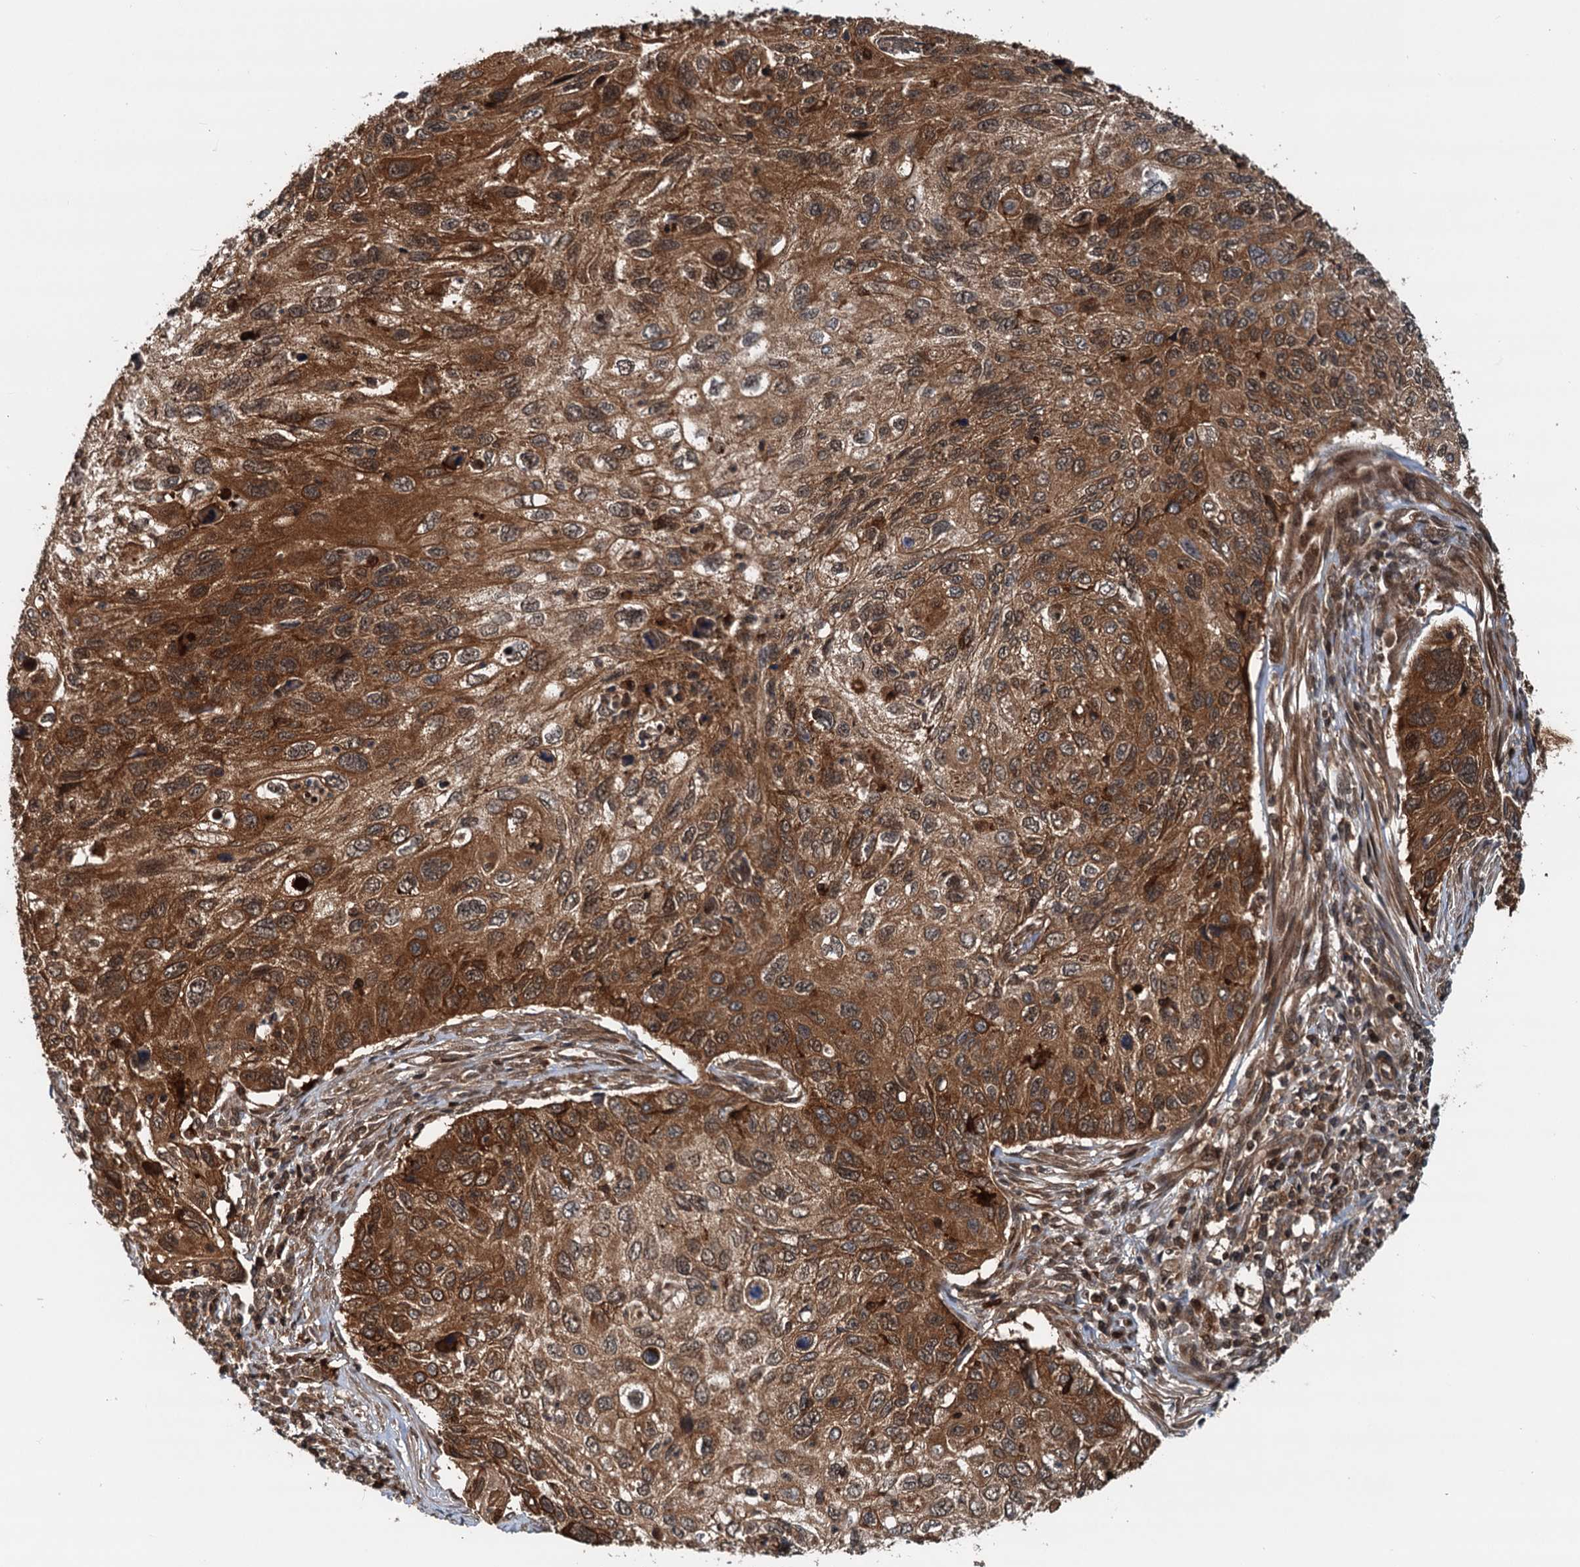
{"staining": {"intensity": "strong", "quantity": ">75%", "location": "cytoplasmic/membranous"}, "tissue": "cervical cancer", "cell_type": "Tumor cells", "image_type": "cancer", "snomed": [{"axis": "morphology", "description": "Squamous cell carcinoma, NOS"}, {"axis": "topography", "description": "Cervix"}], "caption": "The micrograph shows immunohistochemical staining of squamous cell carcinoma (cervical). There is strong cytoplasmic/membranous staining is appreciated in about >75% of tumor cells.", "gene": "STUB1", "patient": {"sex": "female", "age": 70}}